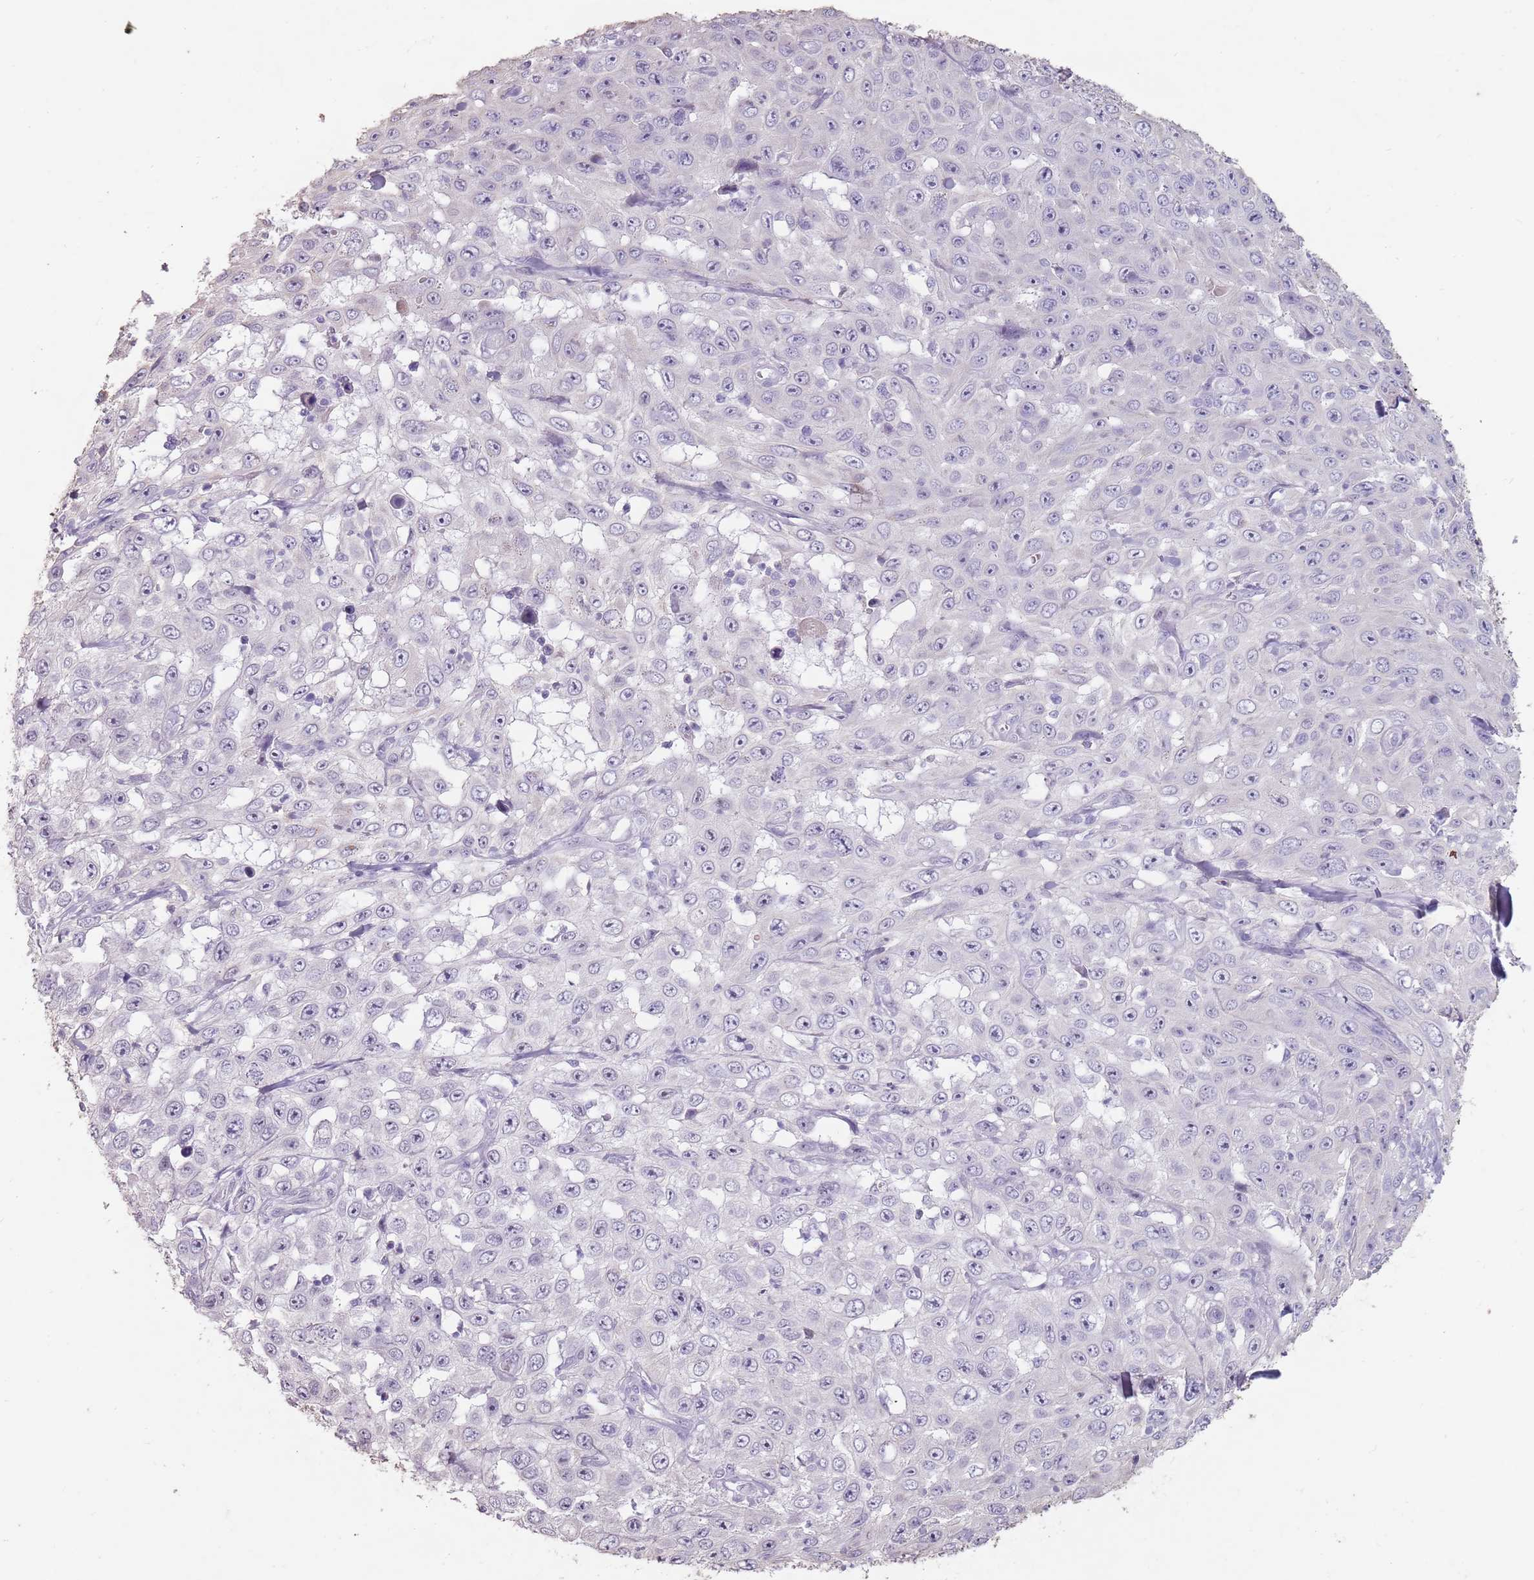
{"staining": {"intensity": "negative", "quantity": "none", "location": "none"}, "tissue": "skin cancer", "cell_type": "Tumor cells", "image_type": "cancer", "snomed": [{"axis": "morphology", "description": "Squamous cell carcinoma, NOS"}, {"axis": "topography", "description": "Skin"}], "caption": "The micrograph displays no significant staining in tumor cells of skin cancer (squamous cell carcinoma).", "gene": "STYK1", "patient": {"sex": "male", "age": 82}}